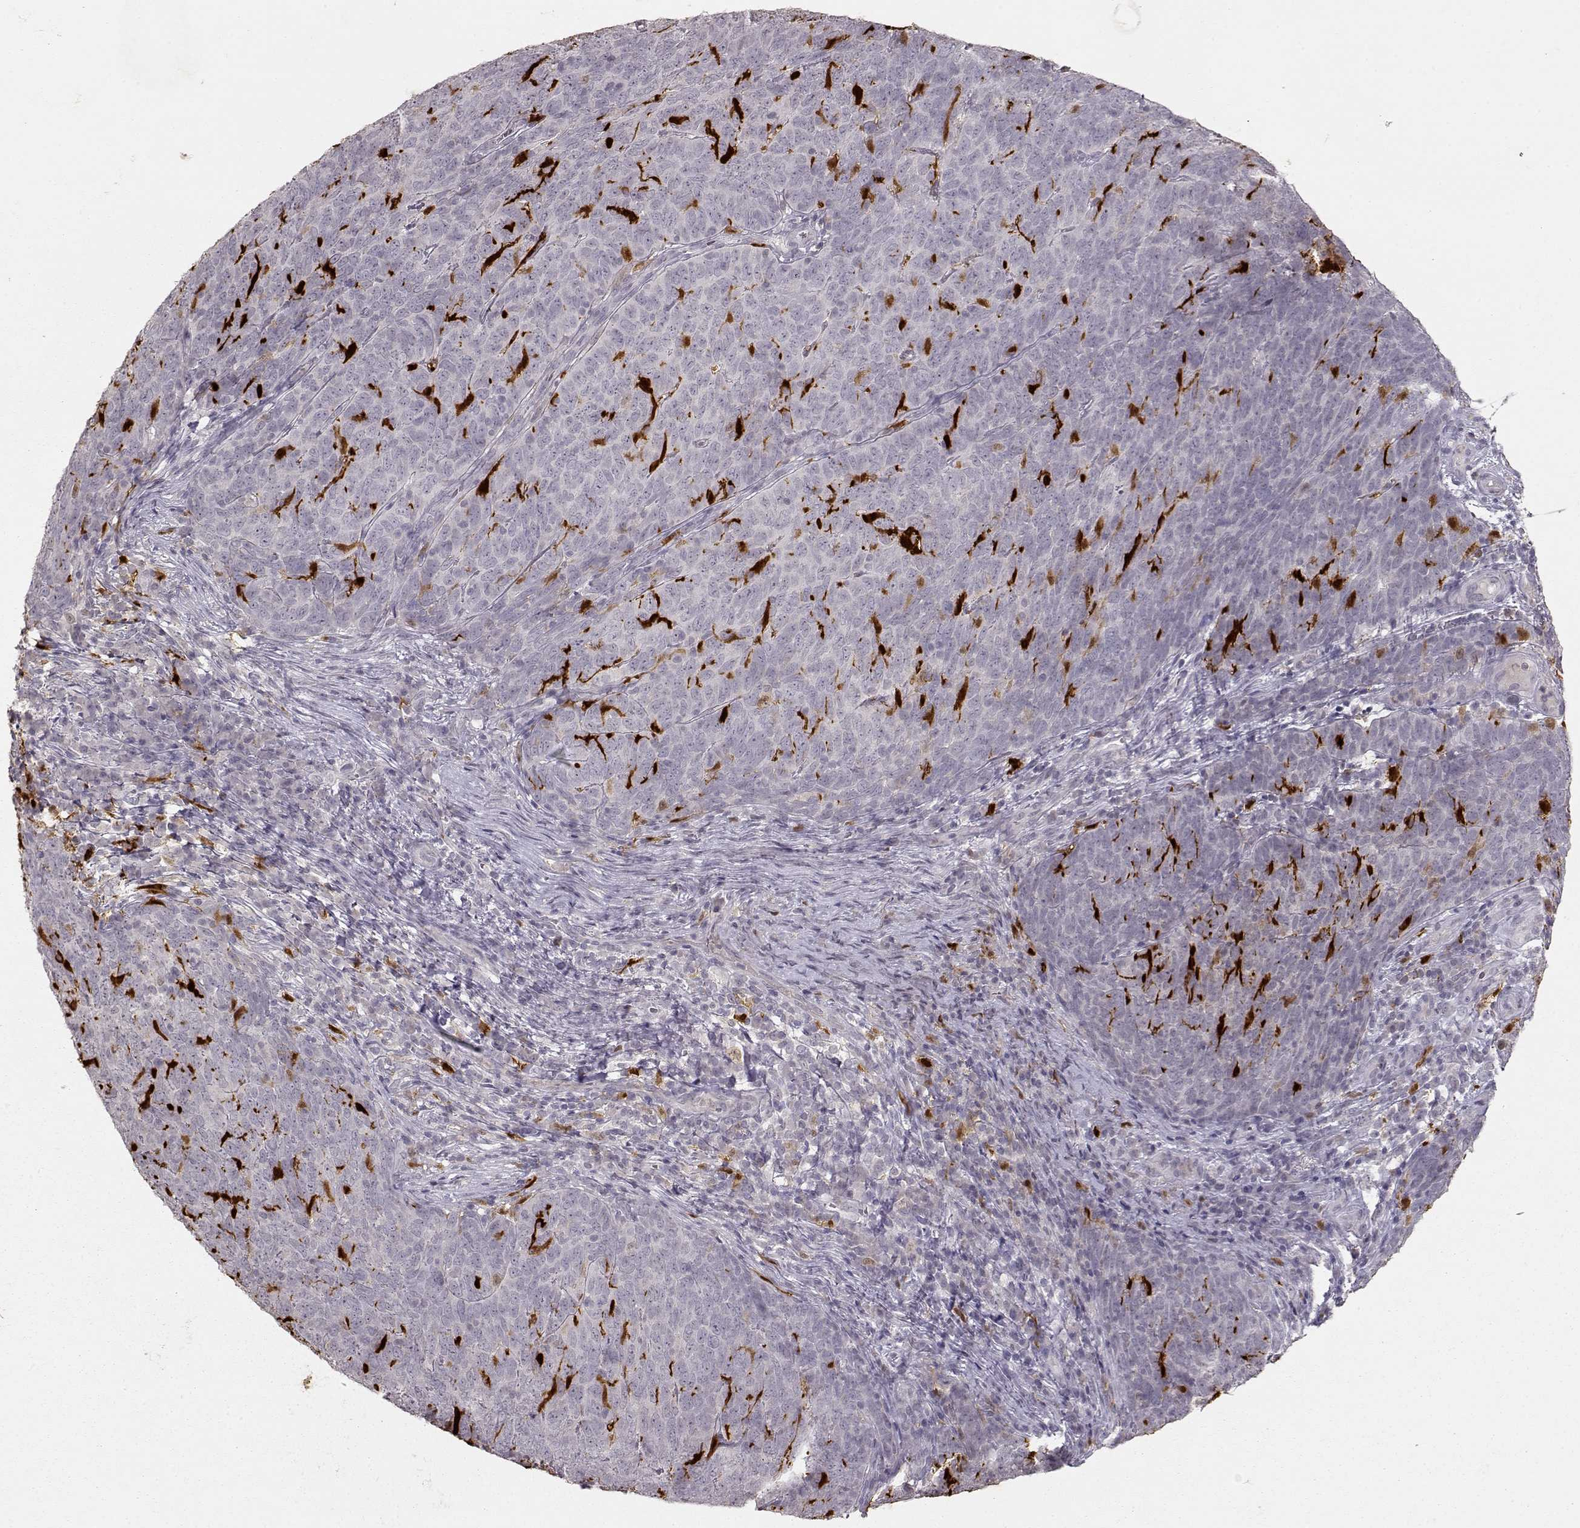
{"staining": {"intensity": "negative", "quantity": "none", "location": "none"}, "tissue": "skin cancer", "cell_type": "Tumor cells", "image_type": "cancer", "snomed": [{"axis": "morphology", "description": "Squamous cell carcinoma, NOS"}, {"axis": "topography", "description": "Skin"}, {"axis": "topography", "description": "Anal"}], "caption": "Tumor cells show no significant protein positivity in skin squamous cell carcinoma.", "gene": "S100B", "patient": {"sex": "female", "age": 51}}